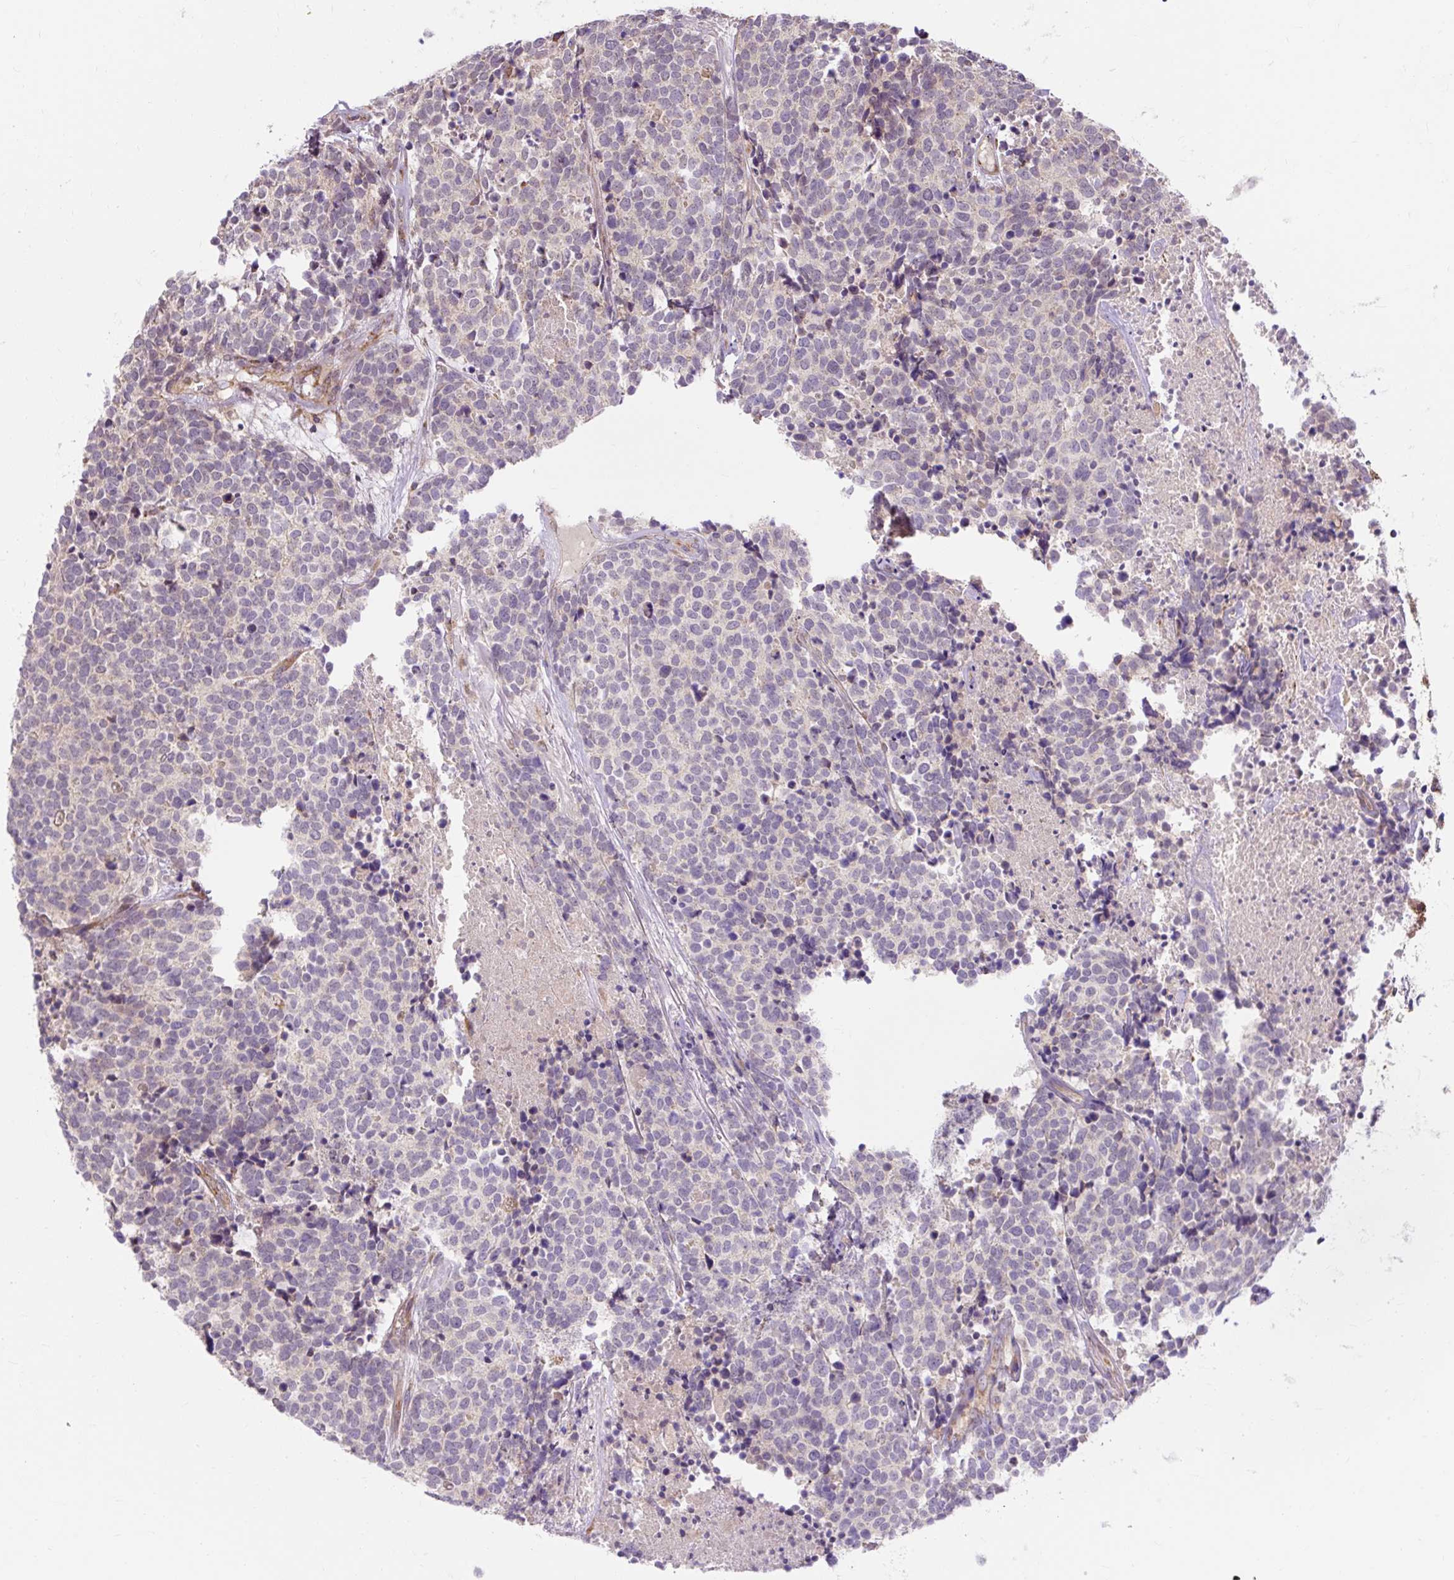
{"staining": {"intensity": "negative", "quantity": "none", "location": "none"}, "tissue": "carcinoid", "cell_type": "Tumor cells", "image_type": "cancer", "snomed": [{"axis": "morphology", "description": "Carcinoid, malignant, NOS"}, {"axis": "topography", "description": "Skin"}], "caption": "High power microscopy micrograph of an IHC histopathology image of carcinoid, revealing no significant staining in tumor cells.", "gene": "TRIAP1", "patient": {"sex": "female", "age": 79}}